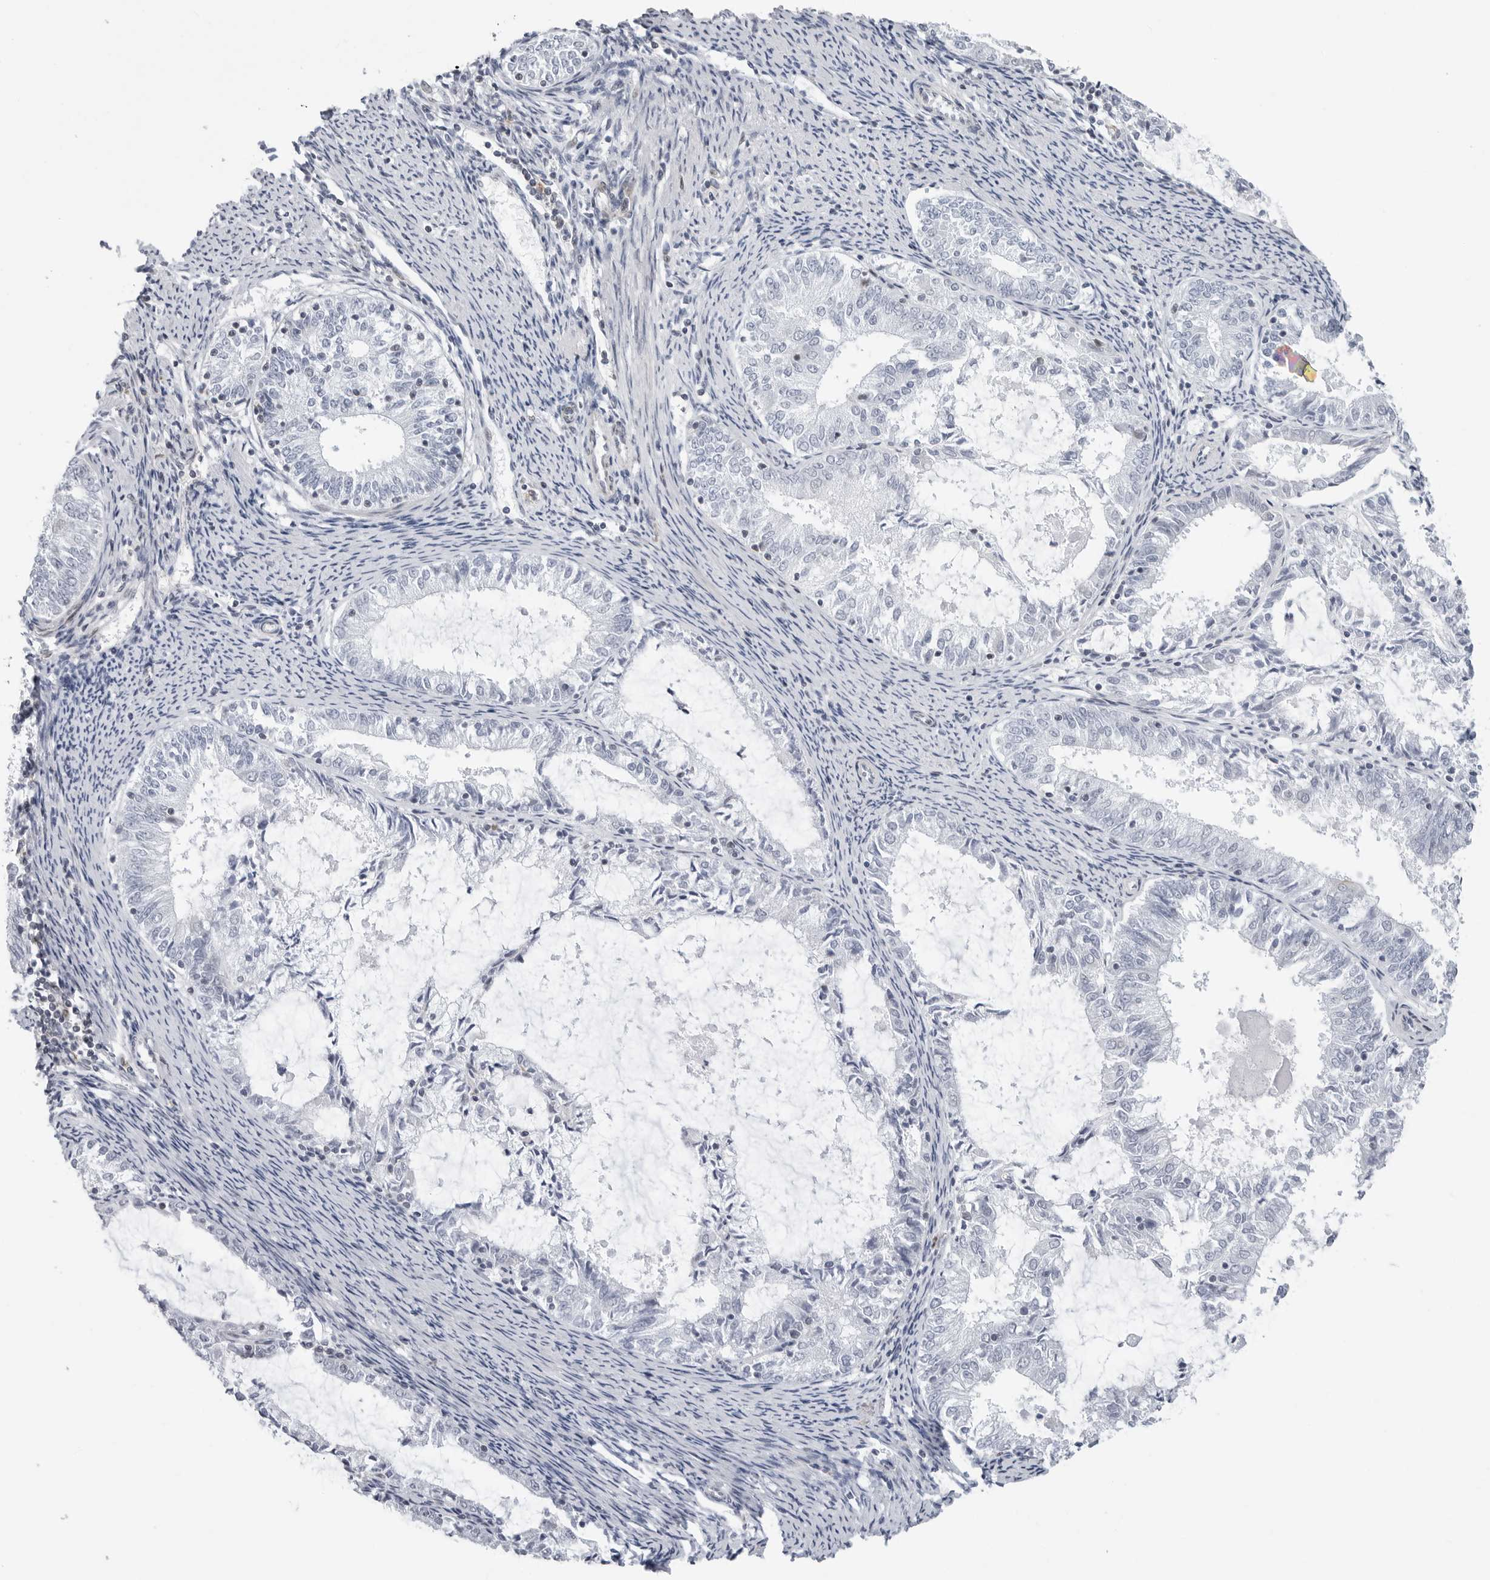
{"staining": {"intensity": "negative", "quantity": "none", "location": "none"}, "tissue": "endometrial cancer", "cell_type": "Tumor cells", "image_type": "cancer", "snomed": [{"axis": "morphology", "description": "Adenocarcinoma, NOS"}, {"axis": "topography", "description": "Endometrium"}], "caption": "An immunohistochemistry (IHC) photomicrograph of endometrial cancer is shown. There is no staining in tumor cells of endometrial cancer.", "gene": "FAM135B", "patient": {"sex": "female", "age": 57}}